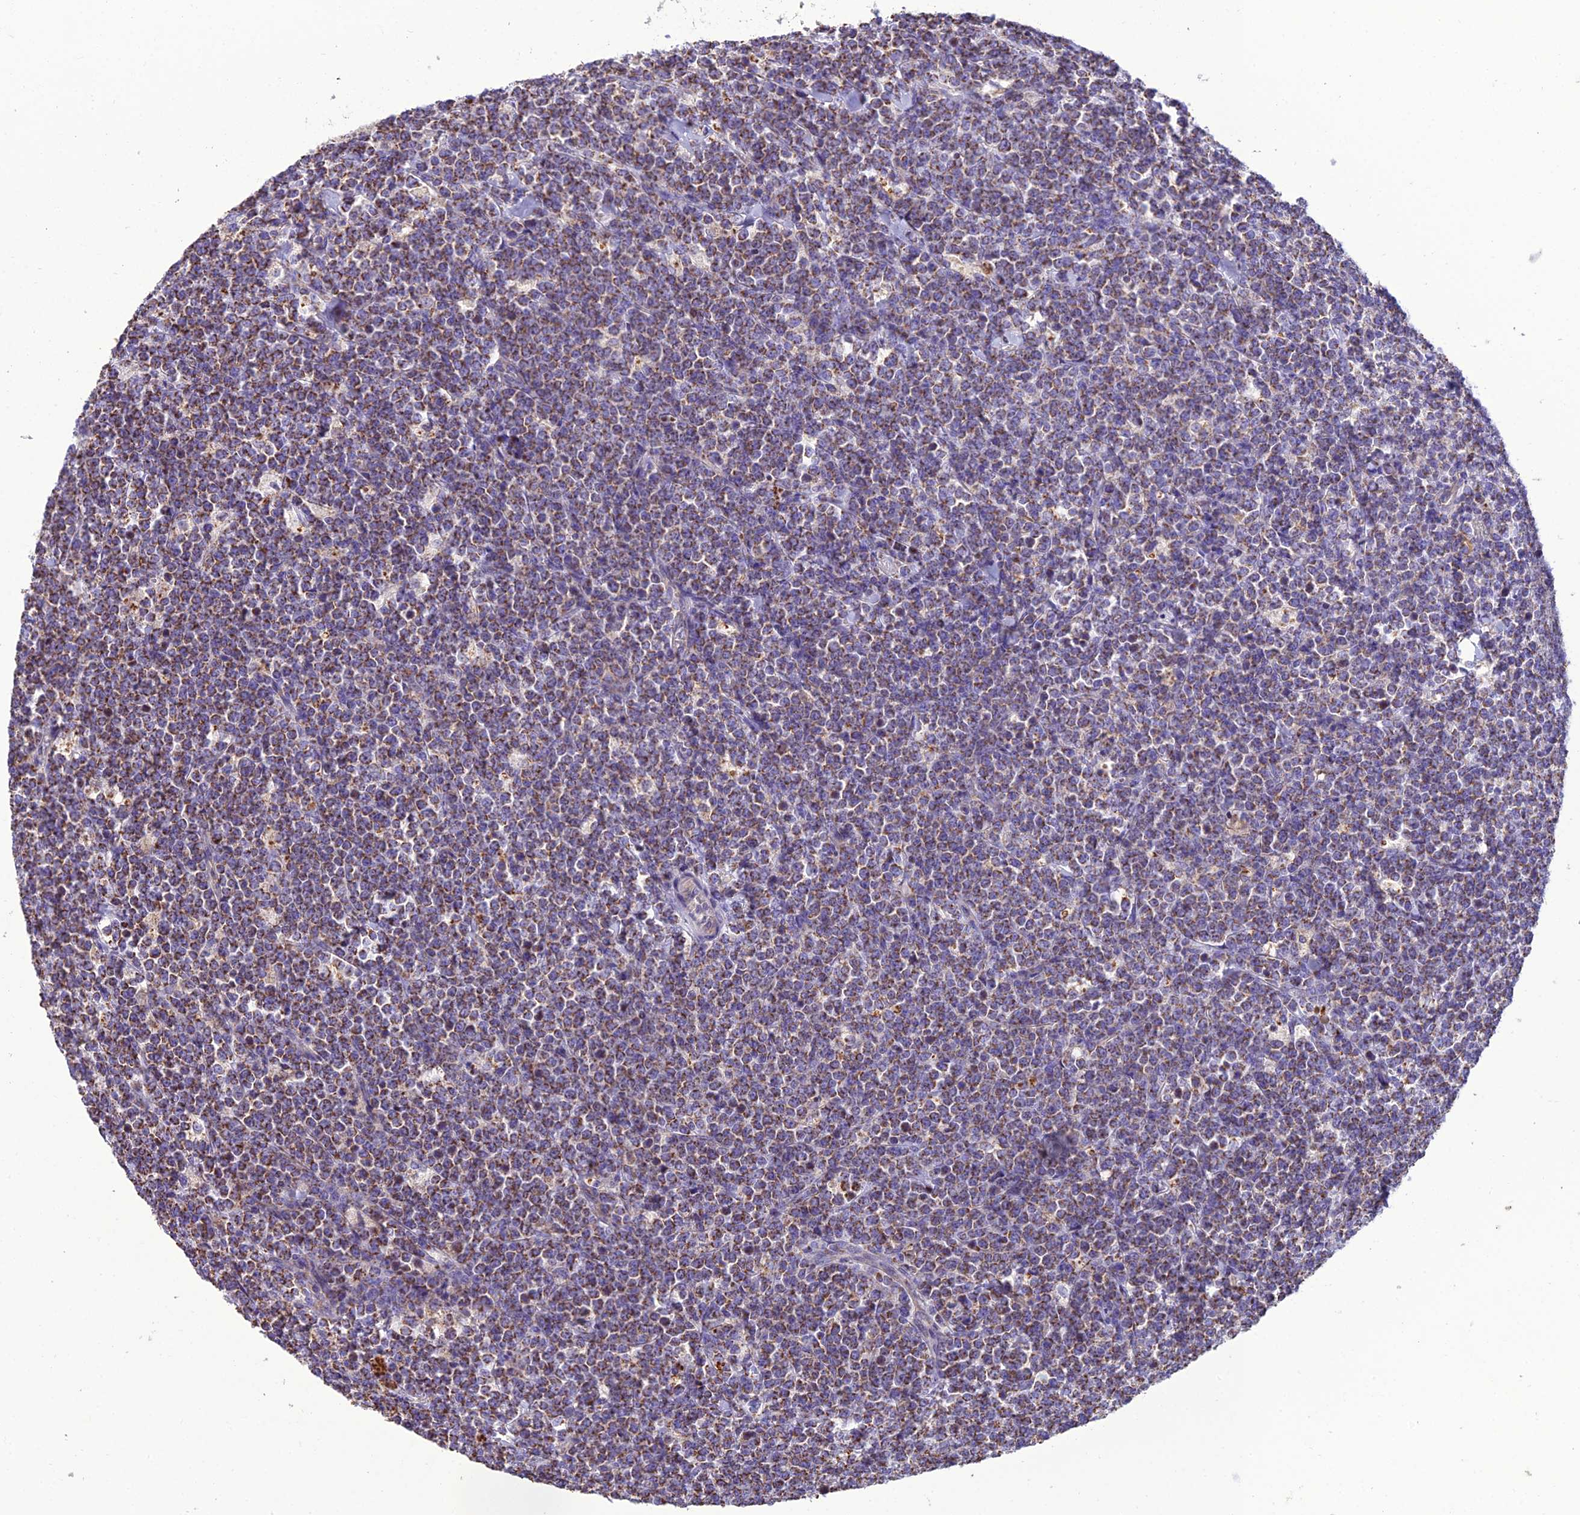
{"staining": {"intensity": "moderate", "quantity": ">75%", "location": "cytoplasmic/membranous"}, "tissue": "lymphoma", "cell_type": "Tumor cells", "image_type": "cancer", "snomed": [{"axis": "morphology", "description": "Malignant lymphoma, non-Hodgkin's type, High grade"}, {"axis": "topography", "description": "Small intestine"}], "caption": "IHC image of human malignant lymphoma, non-Hodgkin's type (high-grade) stained for a protein (brown), which exhibits medium levels of moderate cytoplasmic/membranous expression in about >75% of tumor cells.", "gene": "GPD1", "patient": {"sex": "male", "age": 8}}